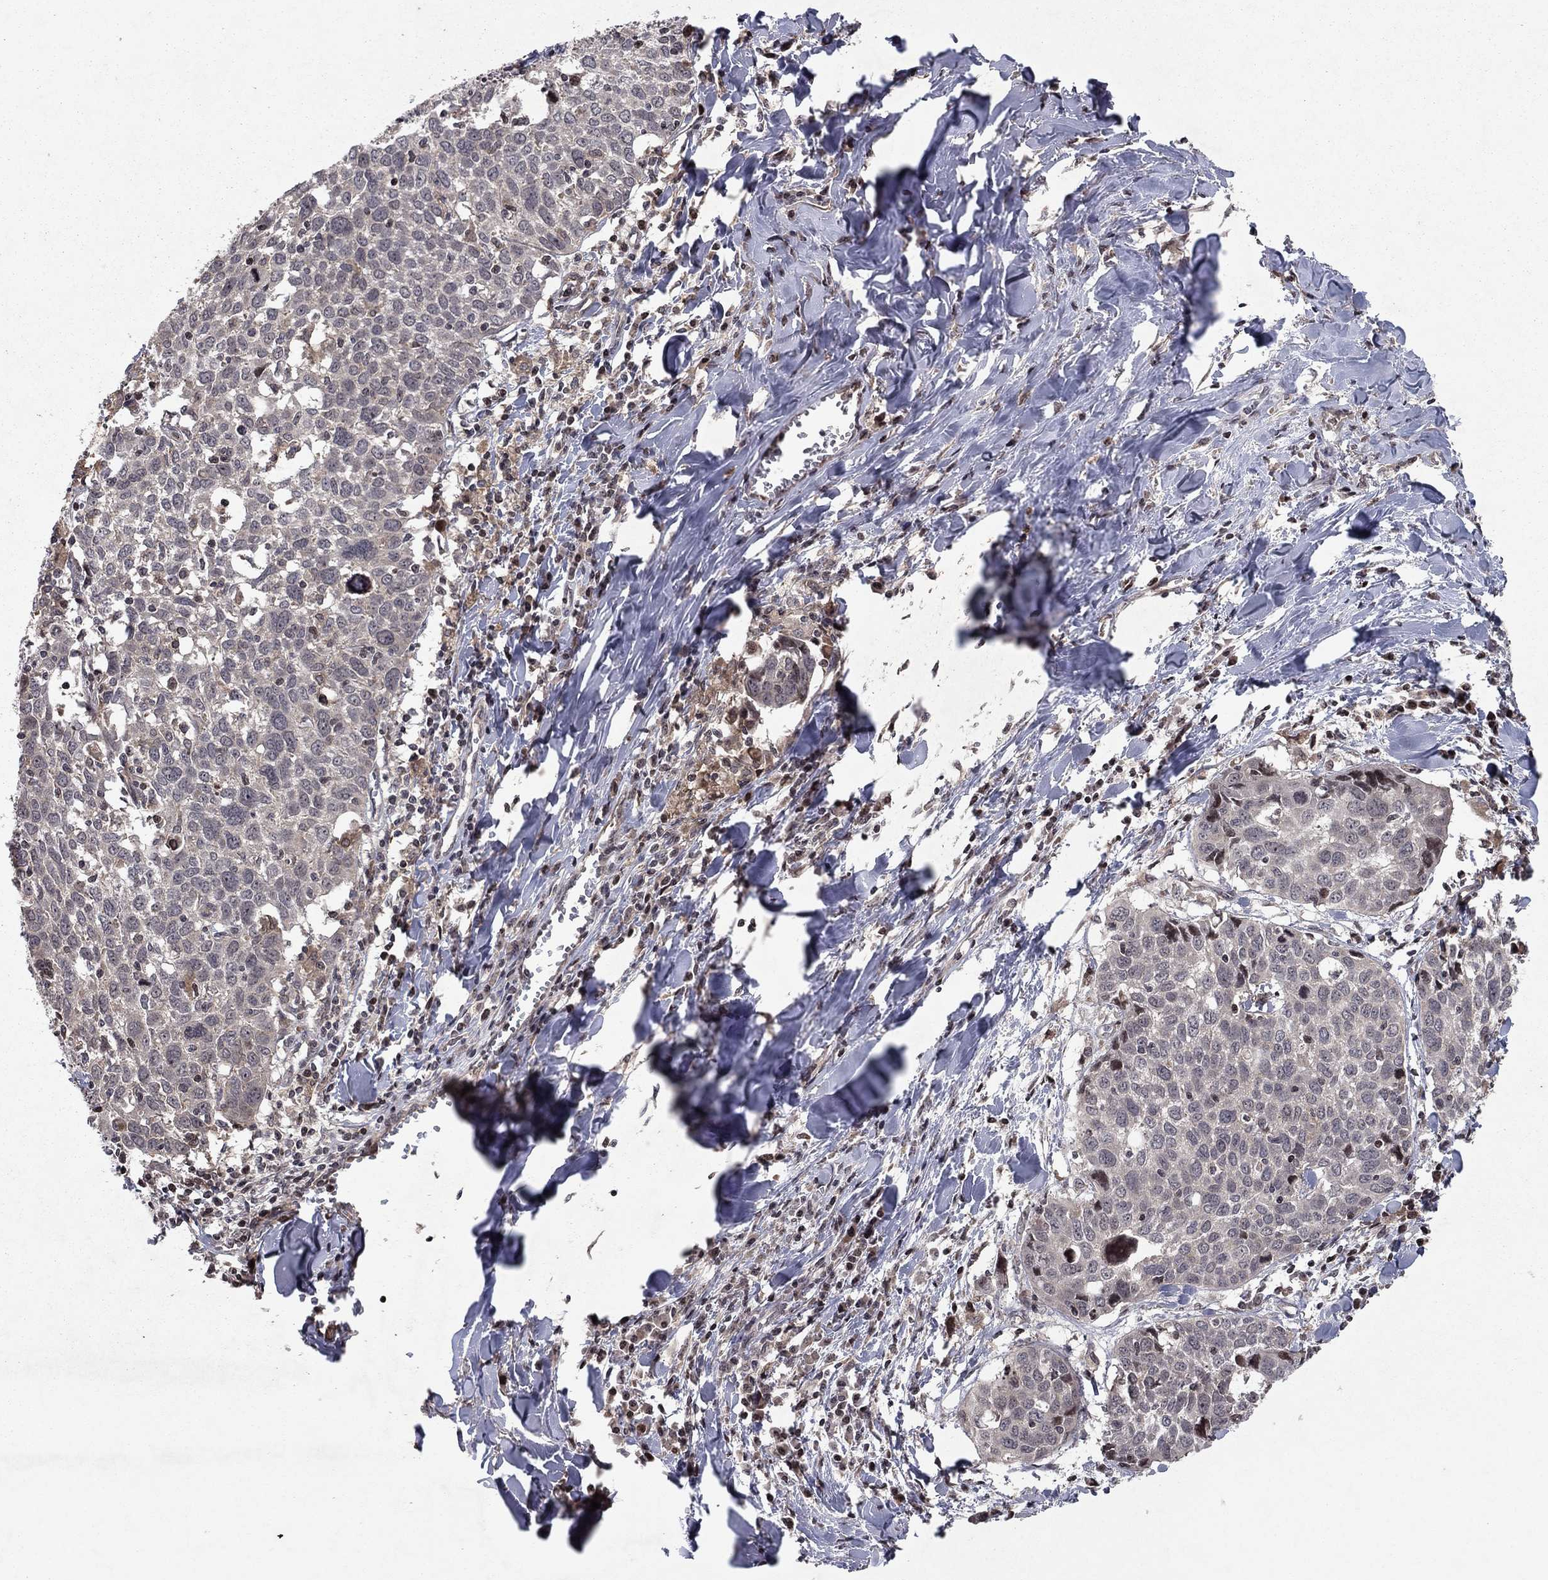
{"staining": {"intensity": "negative", "quantity": "none", "location": "none"}, "tissue": "lung cancer", "cell_type": "Tumor cells", "image_type": "cancer", "snomed": [{"axis": "morphology", "description": "Squamous cell carcinoma, NOS"}, {"axis": "topography", "description": "Lung"}], "caption": "There is no significant expression in tumor cells of squamous cell carcinoma (lung).", "gene": "SORBS1", "patient": {"sex": "male", "age": 57}}